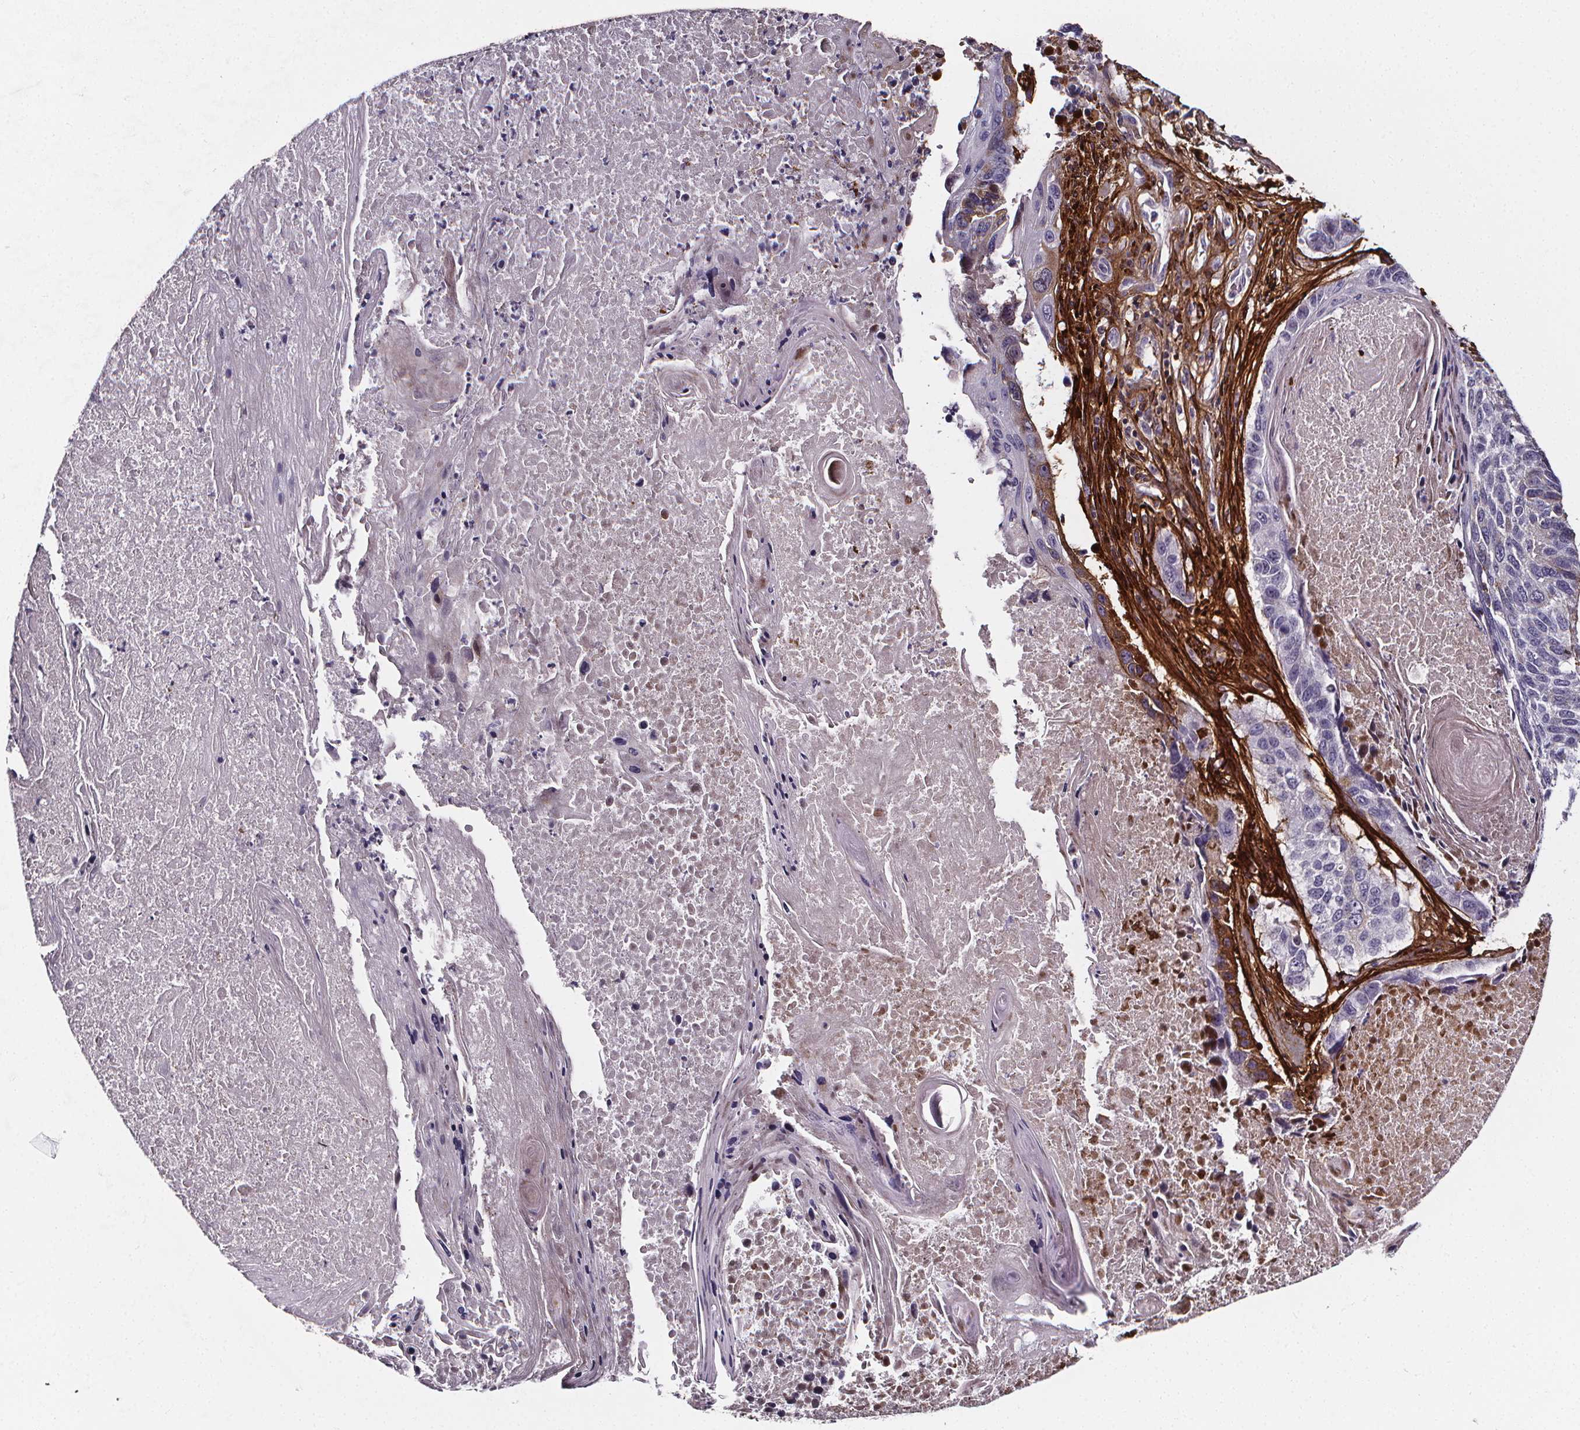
{"staining": {"intensity": "negative", "quantity": "none", "location": "none"}, "tissue": "lung cancer", "cell_type": "Tumor cells", "image_type": "cancer", "snomed": [{"axis": "morphology", "description": "Squamous cell carcinoma, NOS"}, {"axis": "topography", "description": "Lung"}], "caption": "A high-resolution photomicrograph shows immunohistochemistry (IHC) staining of lung squamous cell carcinoma, which demonstrates no significant staining in tumor cells.", "gene": "AEBP1", "patient": {"sex": "male", "age": 73}}